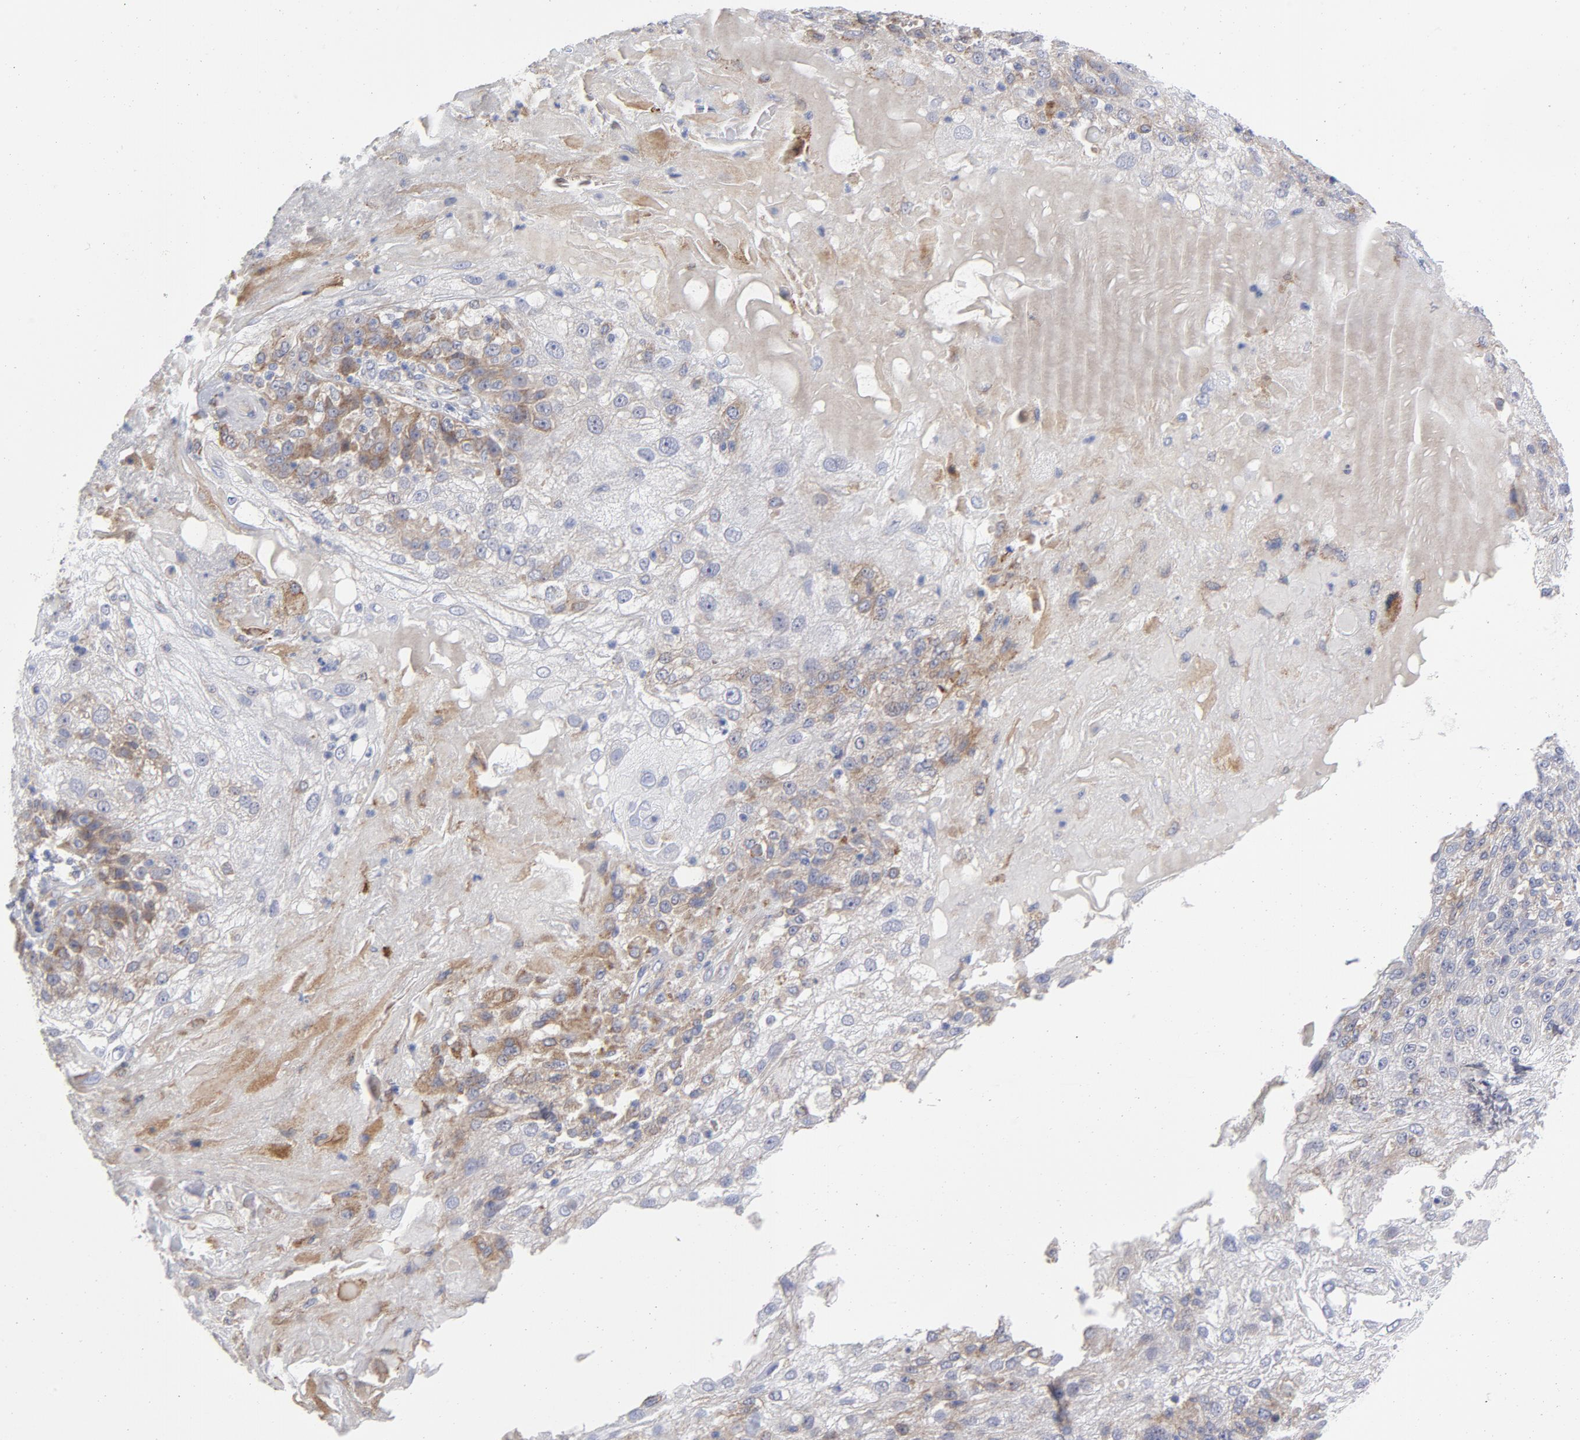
{"staining": {"intensity": "moderate", "quantity": "25%-75%", "location": "cytoplasmic/membranous"}, "tissue": "skin cancer", "cell_type": "Tumor cells", "image_type": "cancer", "snomed": [{"axis": "morphology", "description": "Normal tissue, NOS"}, {"axis": "morphology", "description": "Squamous cell carcinoma, NOS"}, {"axis": "topography", "description": "Skin"}], "caption": "This image shows IHC staining of human squamous cell carcinoma (skin), with medium moderate cytoplasmic/membranous positivity in about 25%-75% of tumor cells.", "gene": "RAPGEF3", "patient": {"sex": "female", "age": 83}}